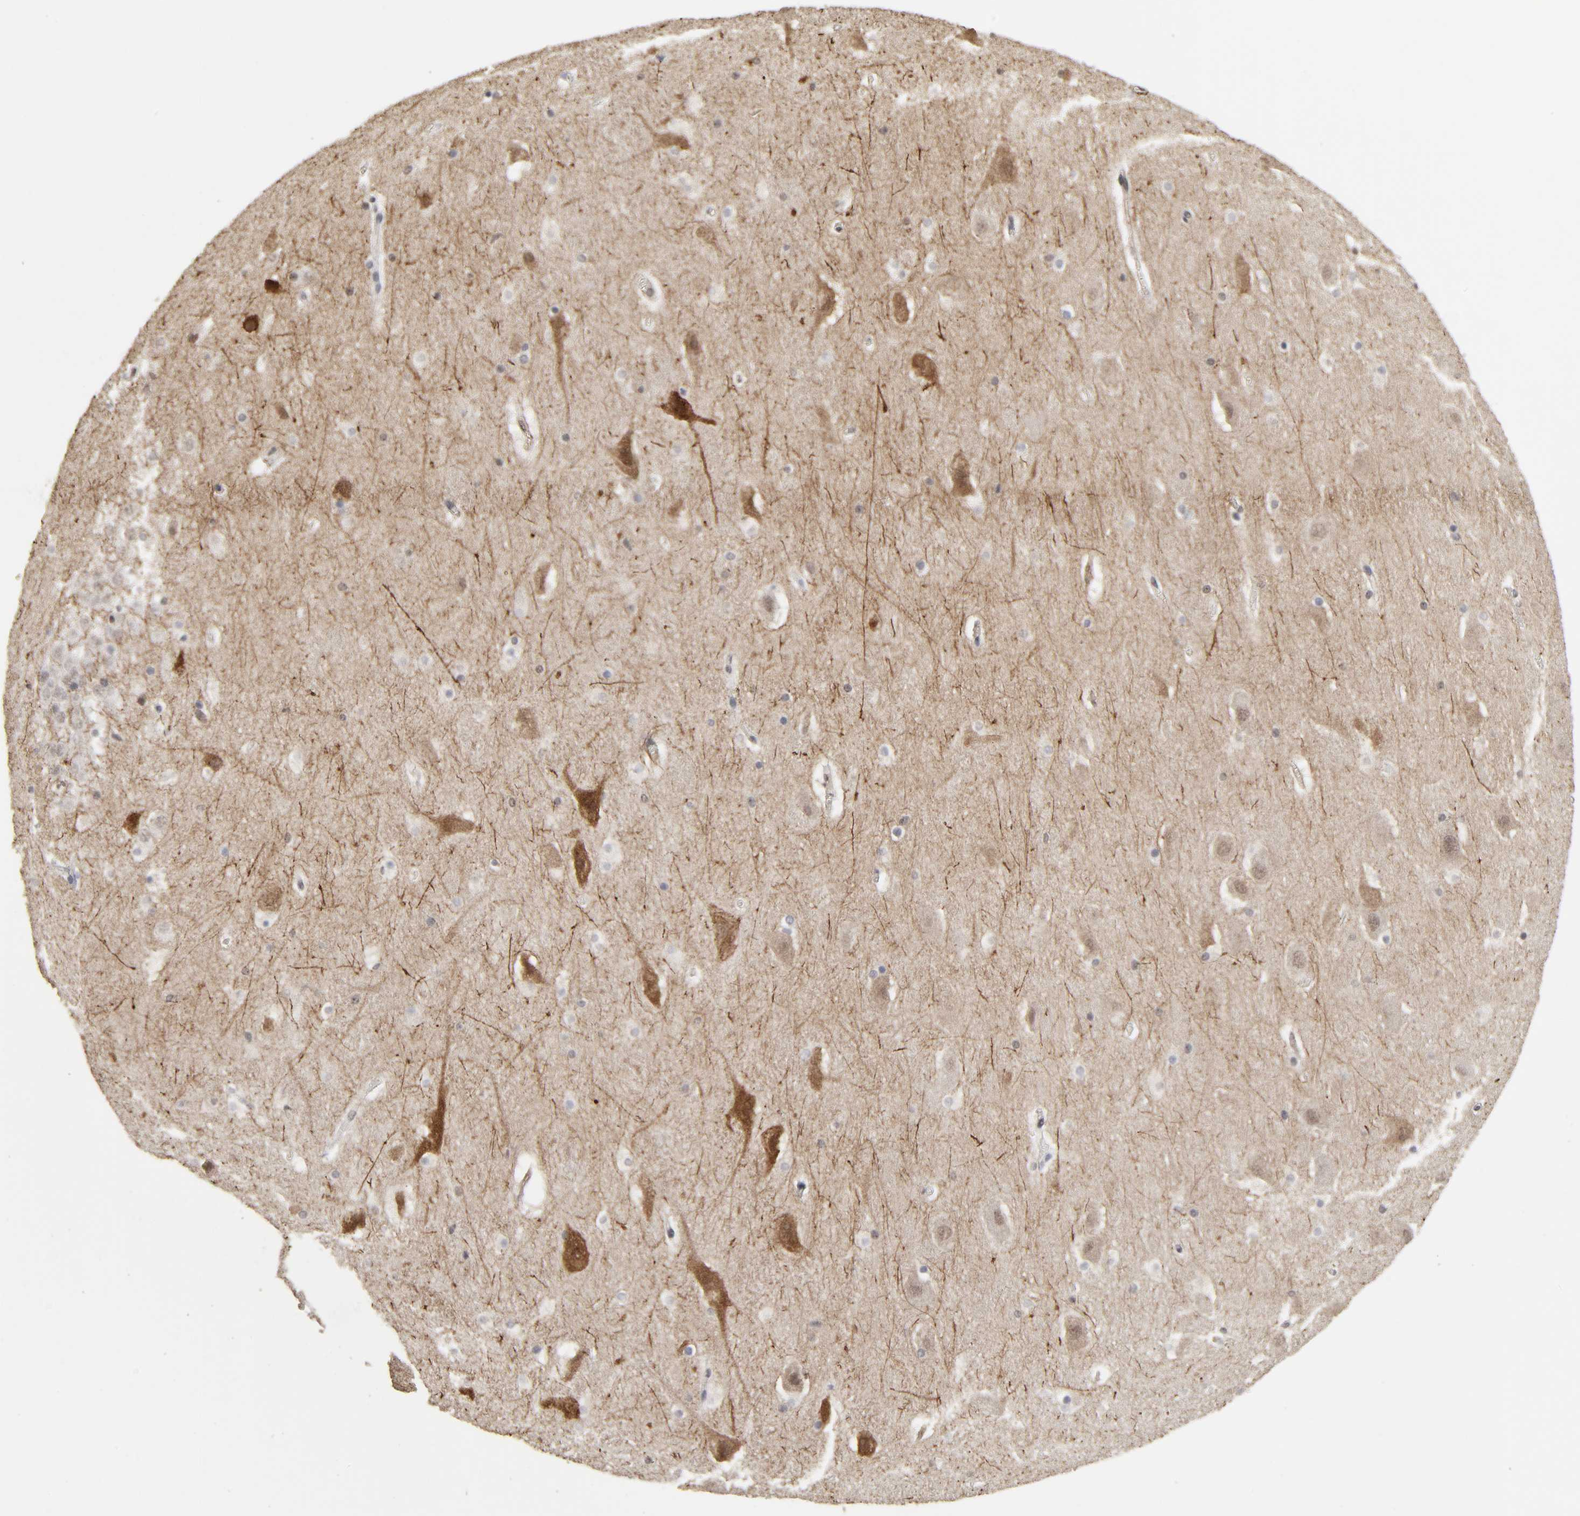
{"staining": {"intensity": "weak", "quantity": "25%-75%", "location": "cytoplasmic/membranous,nuclear"}, "tissue": "hippocampus", "cell_type": "Glial cells", "image_type": "normal", "snomed": [{"axis": "morphology", "description": "Normal tissue, NOS"}, {"axis": "topography", "description": "Hippocampus"}], "caption": "High-magnification brightfield microscopy of normal hippocampus stained with DAB (3,3'-diaminobenzidine) (brown) and counterstained with hematoxylin (blue). glial cells exhibit weak cytoplasmic/membranous,nuclear expression is appreciated in approximately25%-75% of cells.", "gene": "AHNAK2", "patient": {"sex": "male", "age": 45}}